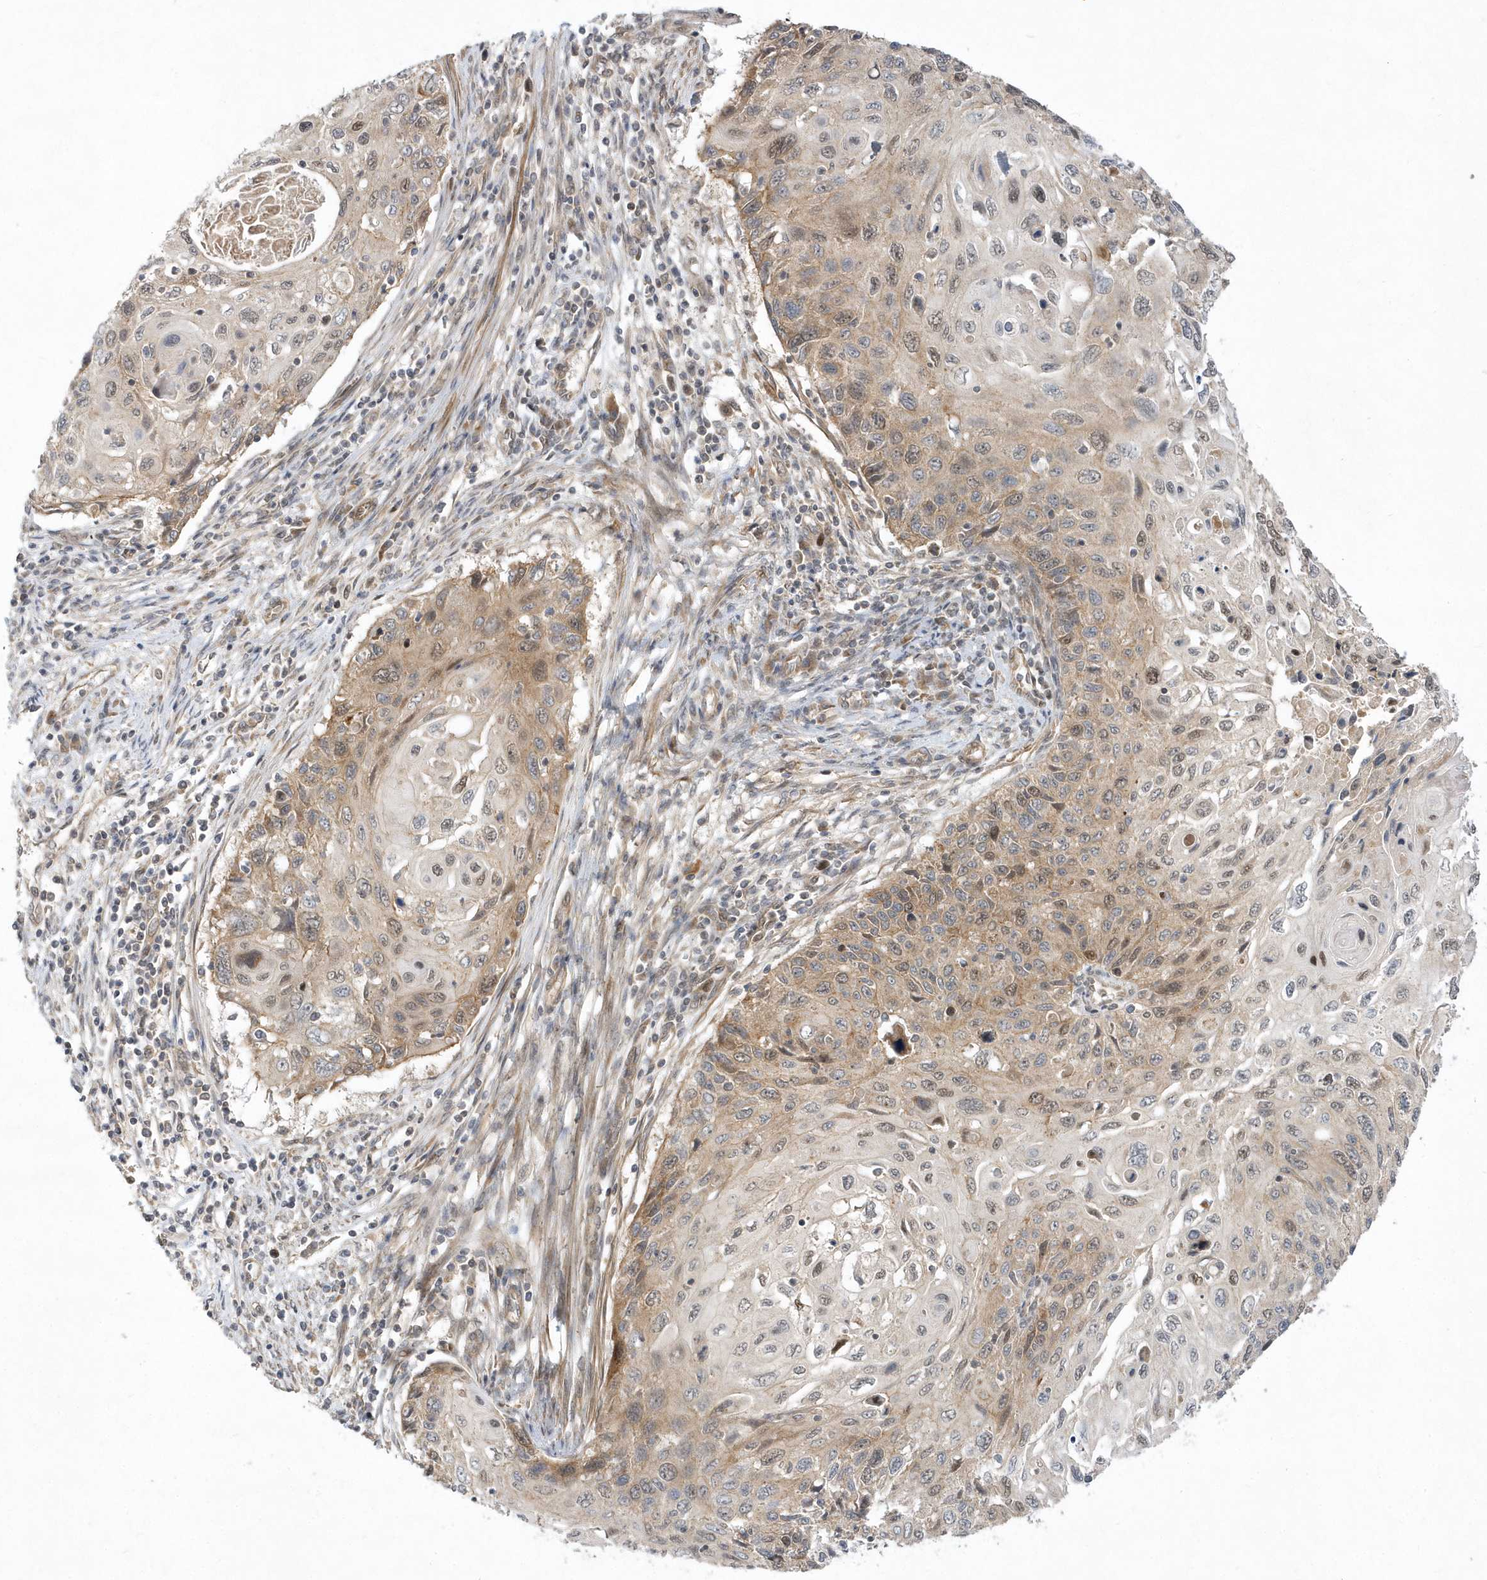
{"staining": {"intensity": "moderate", "quantity": "25%-75%", "location": "cytoplasmic/membranous,nuclear"}, "tissue": "cervical cancer", "cell_type": "Tumor cells", "image_type": "cancer", "snomed": [{"axis": "morphology", "description": "Squamous cell carcinoma, NOS"}, {"axis": "topography", "description": "Cervix"}], "caption": "Protein staining demonstrates moderate cytoplasmic/membranous and nuclear staining in about 25%-75% of tumor cells in cervical squamous cell carcinoma.", "gene": "MXI1", "patient": {"sex": "female", "age": 70}}